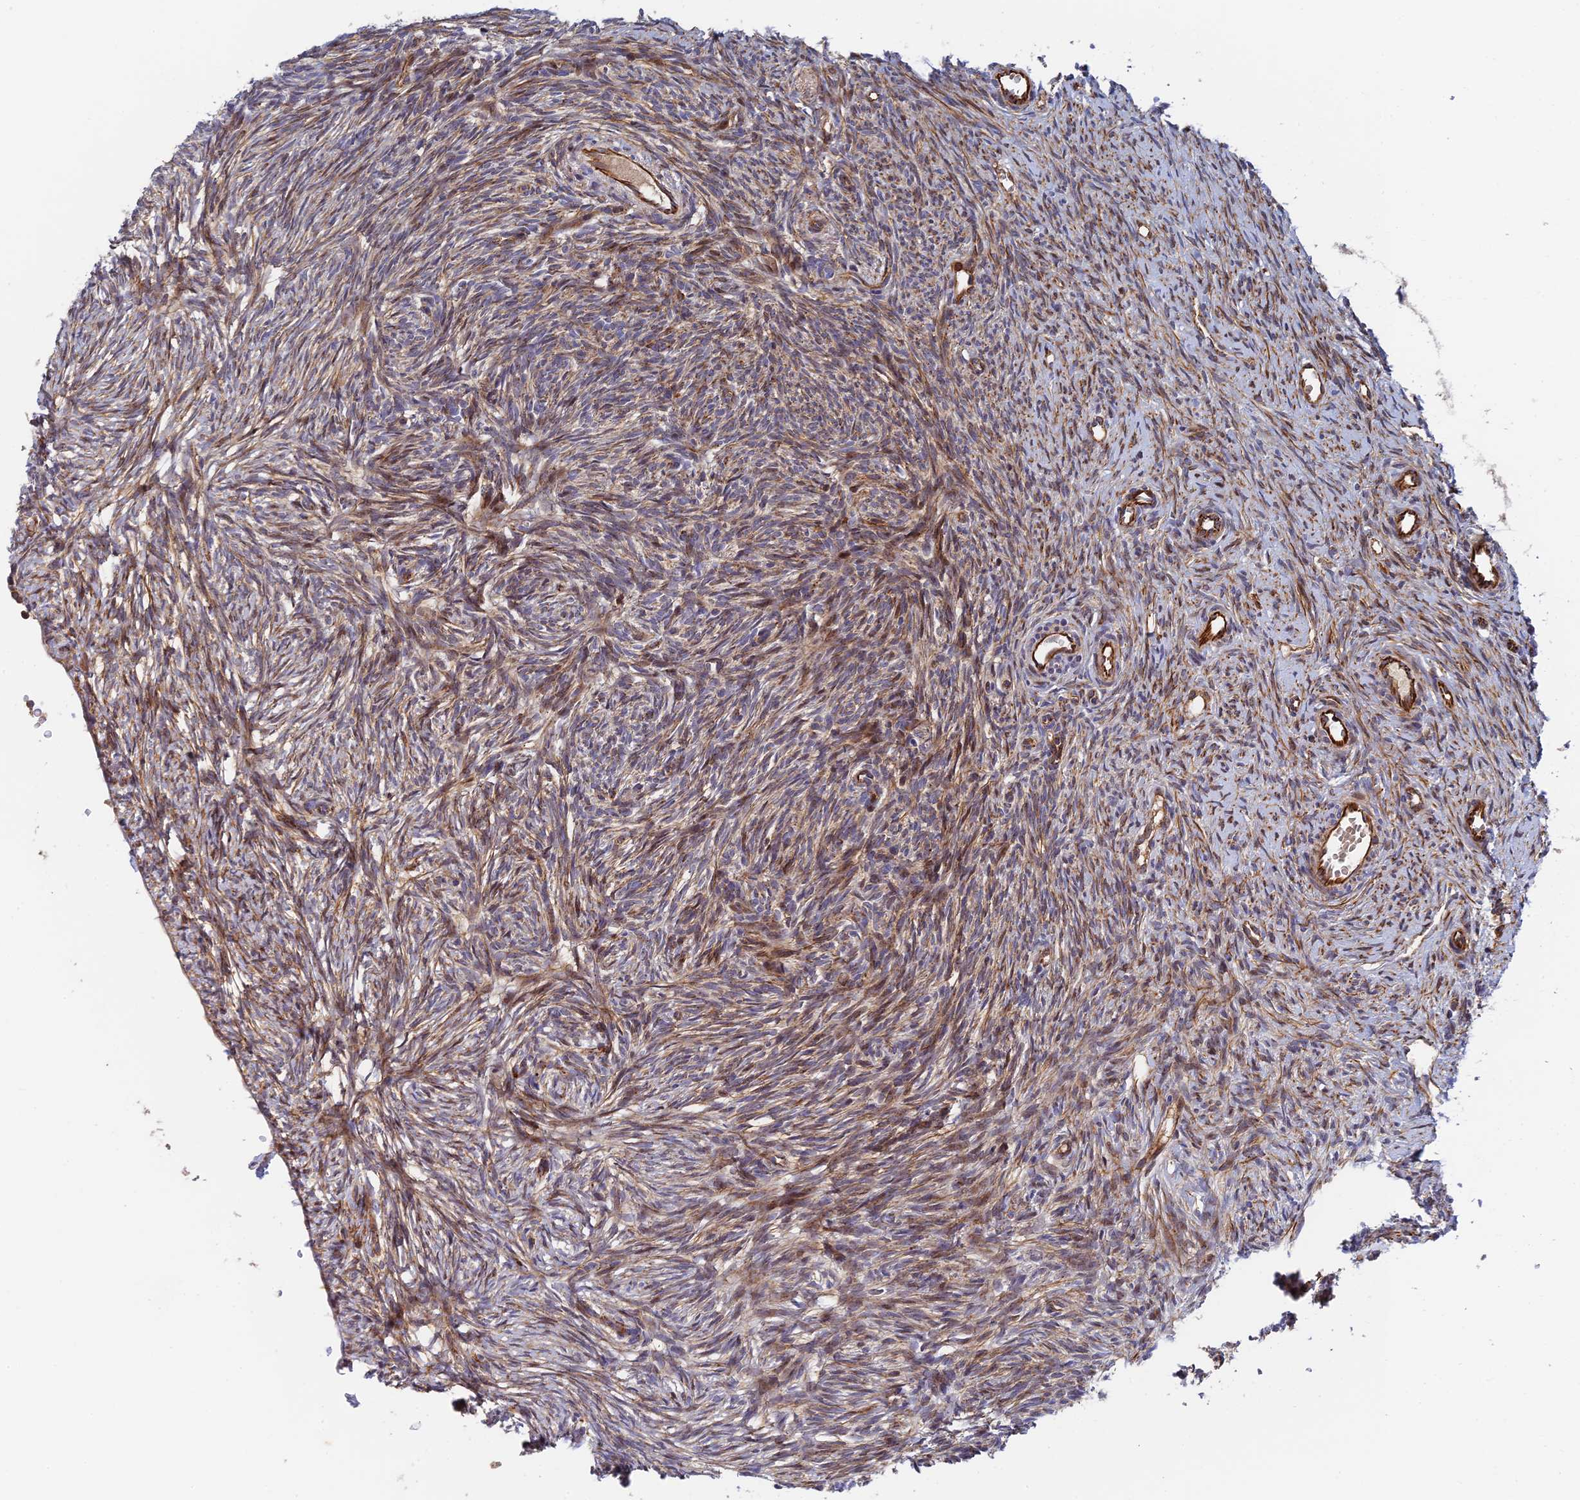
{"staining": {"intensity": "moderate", "quantity": "25%-75%", "location": "cytoplasmic/membranous"}, "tissue": "ovary", "cell_type": "Ovarian stroma cells", "image_type": "normal", "snomed": [{"axis": "morphology", "description": "Normal tissue, NOS"}, {"axis": "topography", "description": "Ovary"}], "caption": "Immunohistochemistry (DAB (3,3'-diaminobenzidine)) staining of normal human ovary reveals moderate cytoplasmic/membranous protein staining in about 25%-75% of ovarian stroma cells.", "gene": "PPP2R3C", "patient": {"sex": "female", "age": 51}}